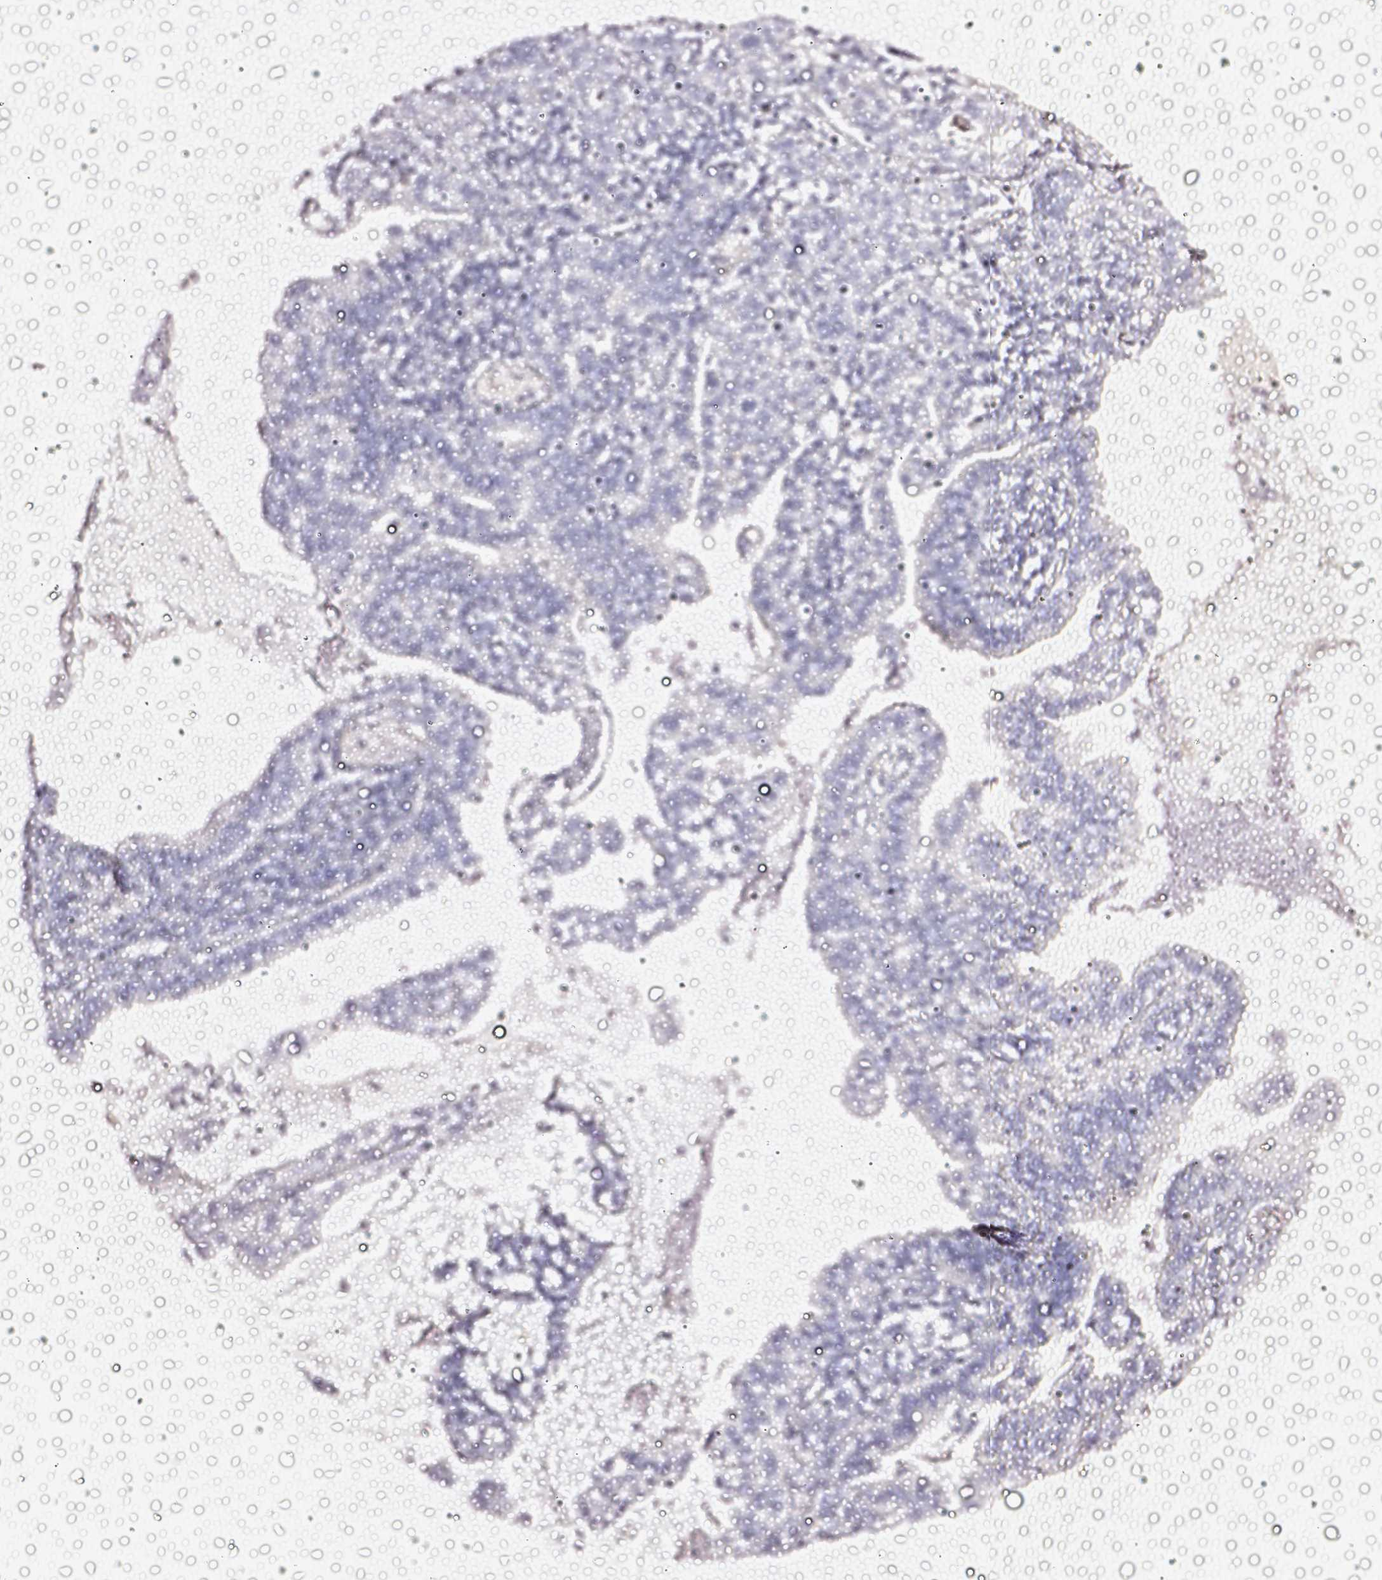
{"staining": {"intensity": "negative", "quantity": "none", "location": "none"}, "tissue": "cervical cancer", "cell_type": "Tumor cells", "image_type": "cancer", "snomed": [{"axis": "morphology", "description": "Adenocarcinoma, NOS"}, {"axis": "topography", "description": "Cervix"}], "caption": "Histopathology image shows no significant protein staining in tumor cells of cervical cancer (adenocarcinoma). (Brightfield microscopy of DAB (3,3'-diaminobenzidine) IHC at high magnification).", "gene": "CYB561A3", "patient": {"sex": "female", "age": 41}}